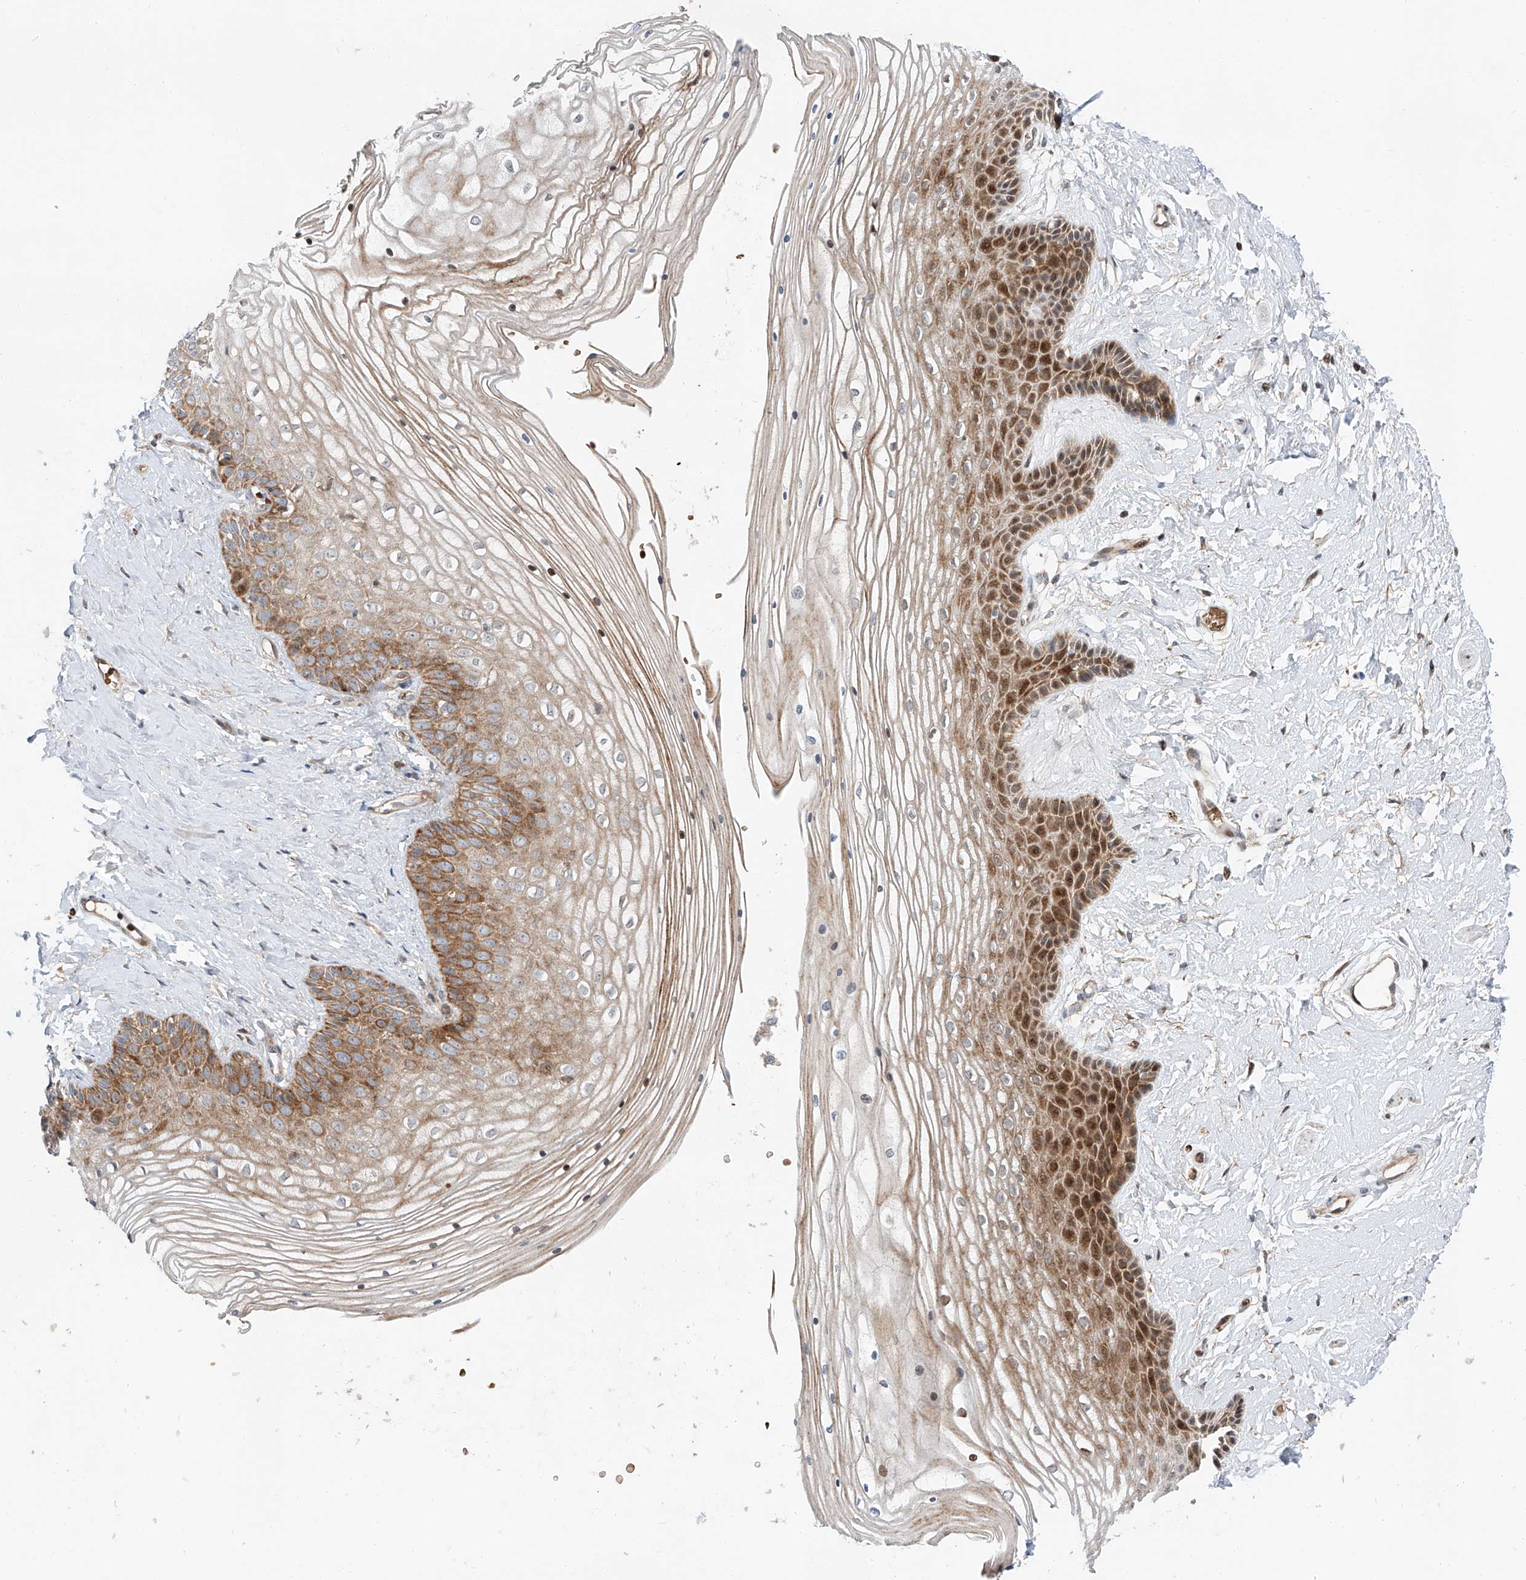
{"staining": {"intensity": "moderate", "quantity": ">75%", "location": "cytoplasmic/membranous,nuclear"}, "tissue": "vagina", "cell_type": "Squamous epithelial cells", "image_type": "normal", "snomed": [{"axis": "morphology", "description": "Normal tissue, NOS"}, {"axis": "topography", "description": "Vagina"}, {"axis": "topography", "description": "Cervix"}], "caption": "A brown stain labels moderate cytoplasmic/membranous,nuclear expression of a protein in squamous epithelial cells of benign vagina. The staining was performed using DAB (3,3'-diaminobenzidine) to visualize the protein expression in brown, while the nuclei were stained in blue with hematoxylin (Magnification: 20x).", "gene": "USF3", "patient": {"sex": "female", "age": 40}}